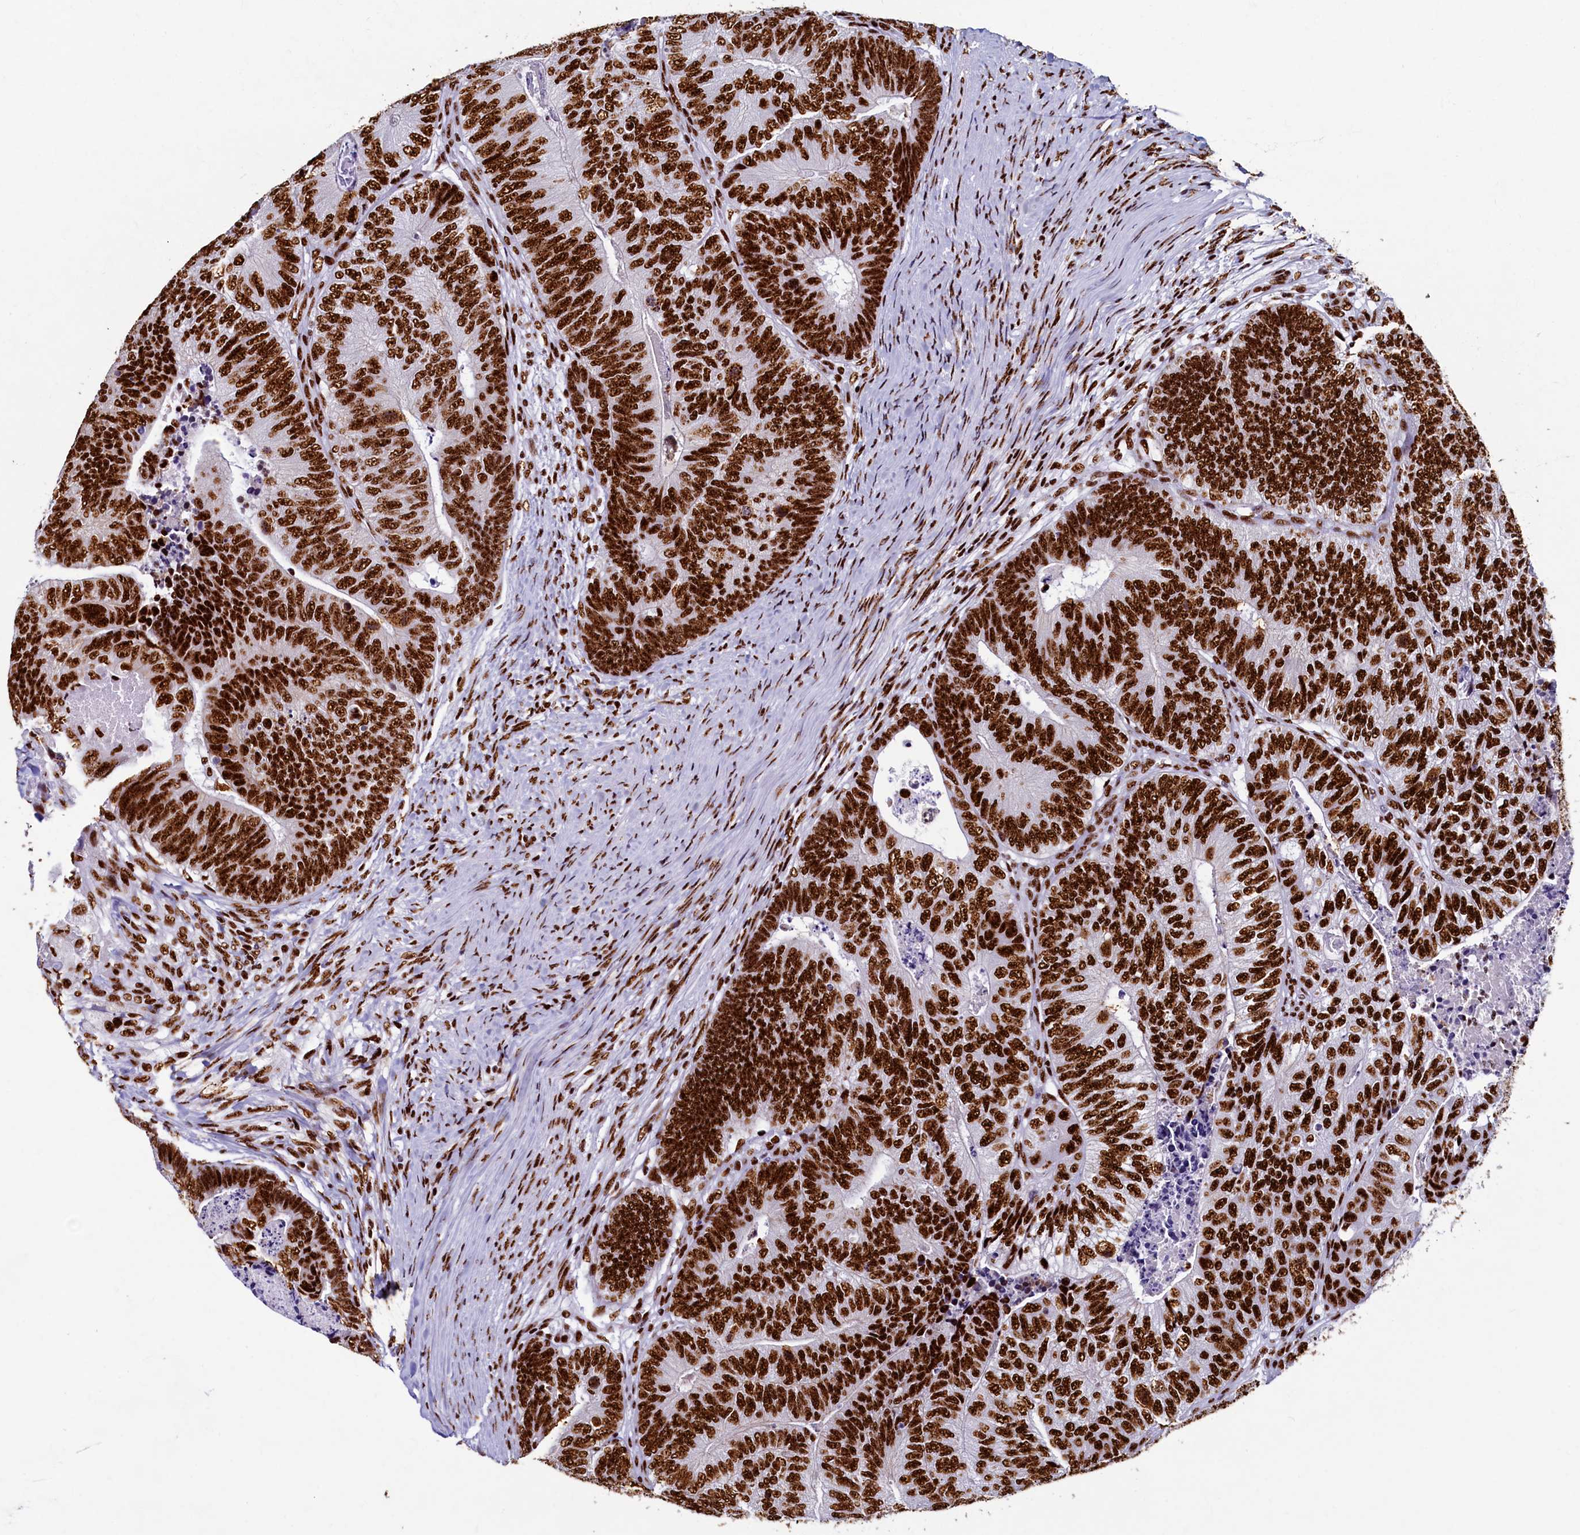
{"staining": {"intensity": "strong", "quantity": ">75%", "location": "nuclear"}, "tissue": "colorectal cancer", "cell_type": "Tumor cells", "image_type": "cancer", "snomed": [{"axis": "morphology", "description": "Adenocarcinoma, NOS"}, {"axis": "topography", "description": "Colon"}], "caption": "IHC histopathology image of neoplastic tissue: adenocarcinoma (colorectal) stained using IHC displays high levels of strong protein expression localized specifically in the nuclear of tumor cells, appearing as a nuclear brown color.", "gene": "SRRM2", "patient": {"sex": "female", "age": 67}}